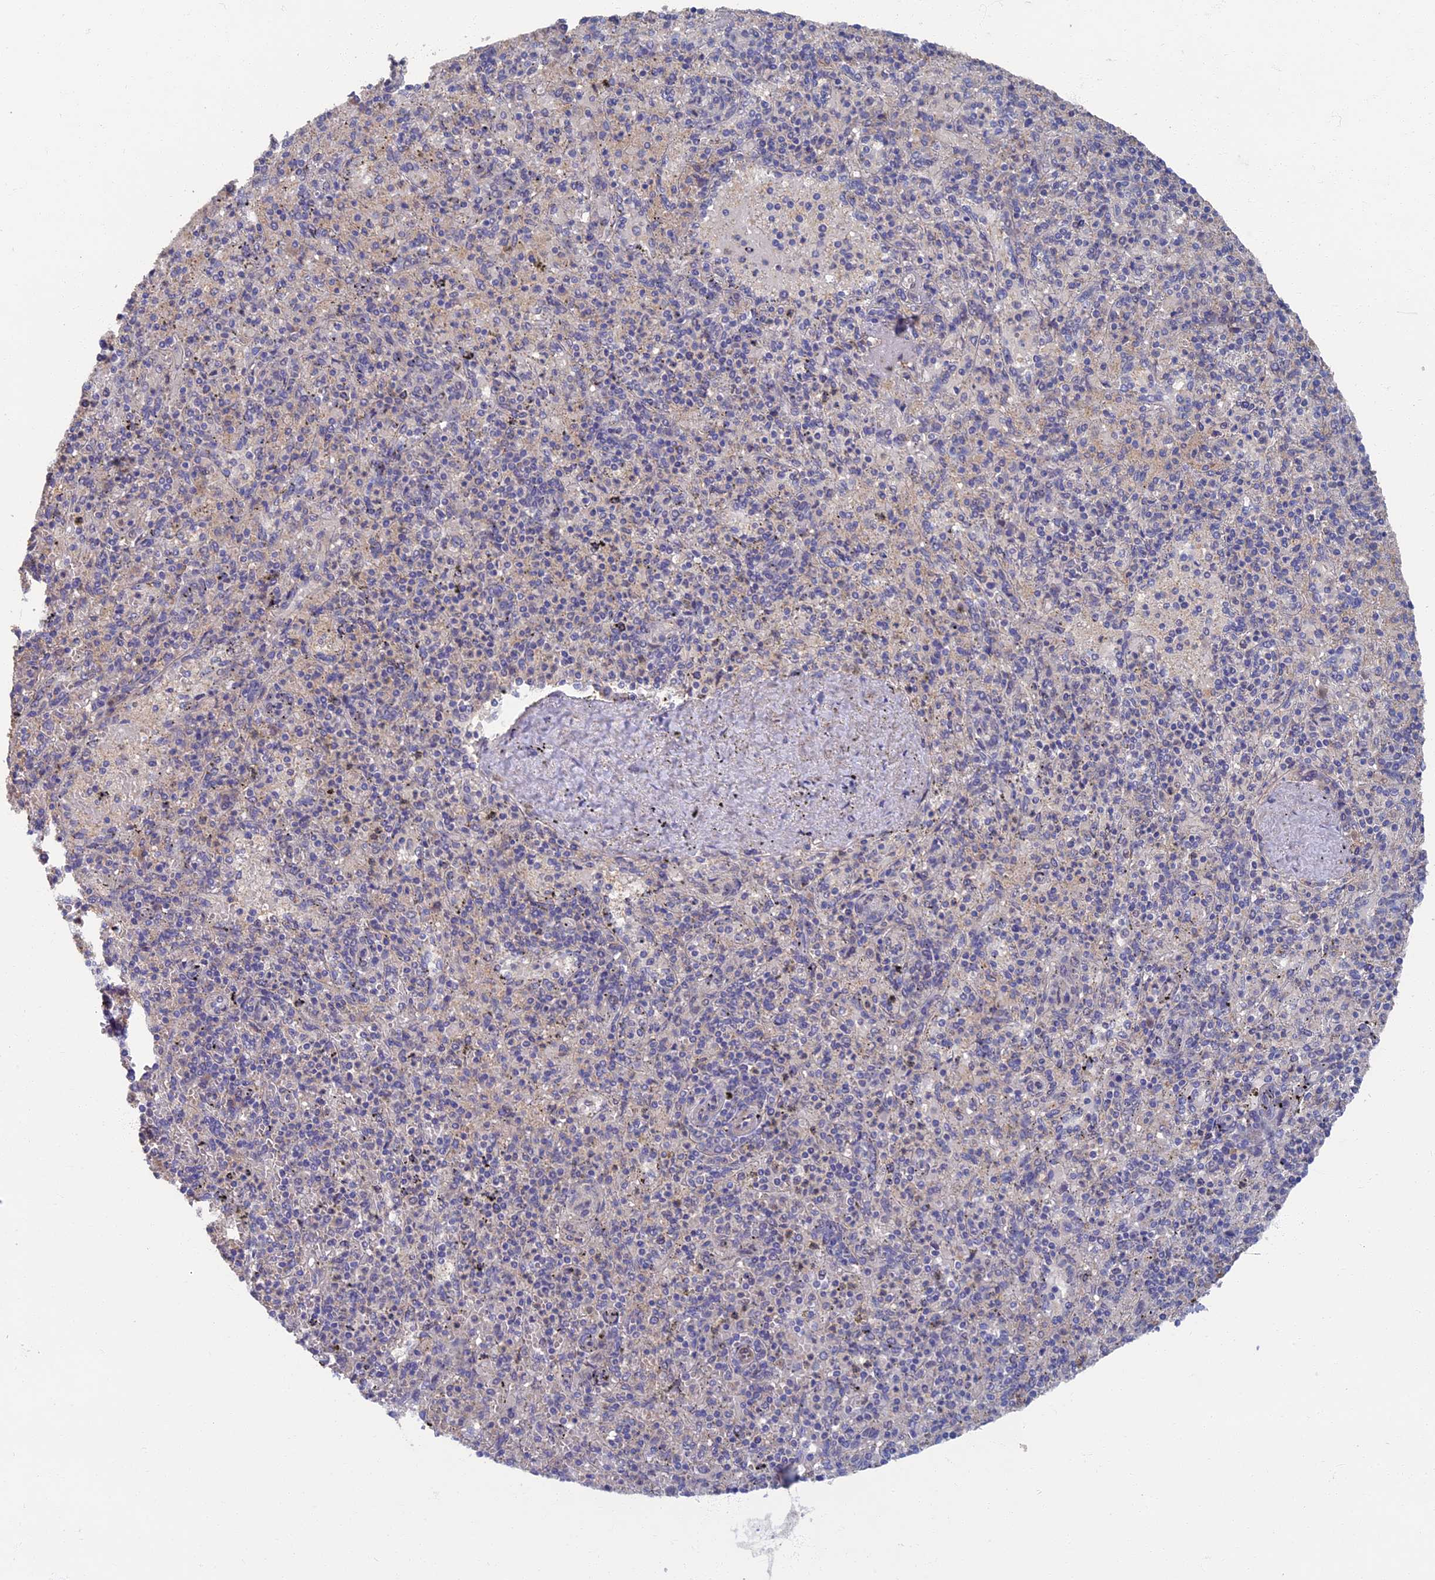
{"staining": {"intensity": "weak", "quantity": "<25%", "location": "cytoplasmic/membranous"}, "tissue": "spleen", "cell_type": "Cells in red pulp", "image_type": "normal", "snomed": [{"axis": "morphology", "description": "Normal tissue, NOS"}, {"axis": "topography", "description": "Spleen"}], "caption": "DAB immunohistochemical staining of benign spleen displays no significant positivity in cells in red pulp. (DAB (3,3'-diaminobenzidine) immunohistochemistry (IHC), high magnification).", "gene": "RSPH3", "patient": {"sex": "male", "age": 82}}